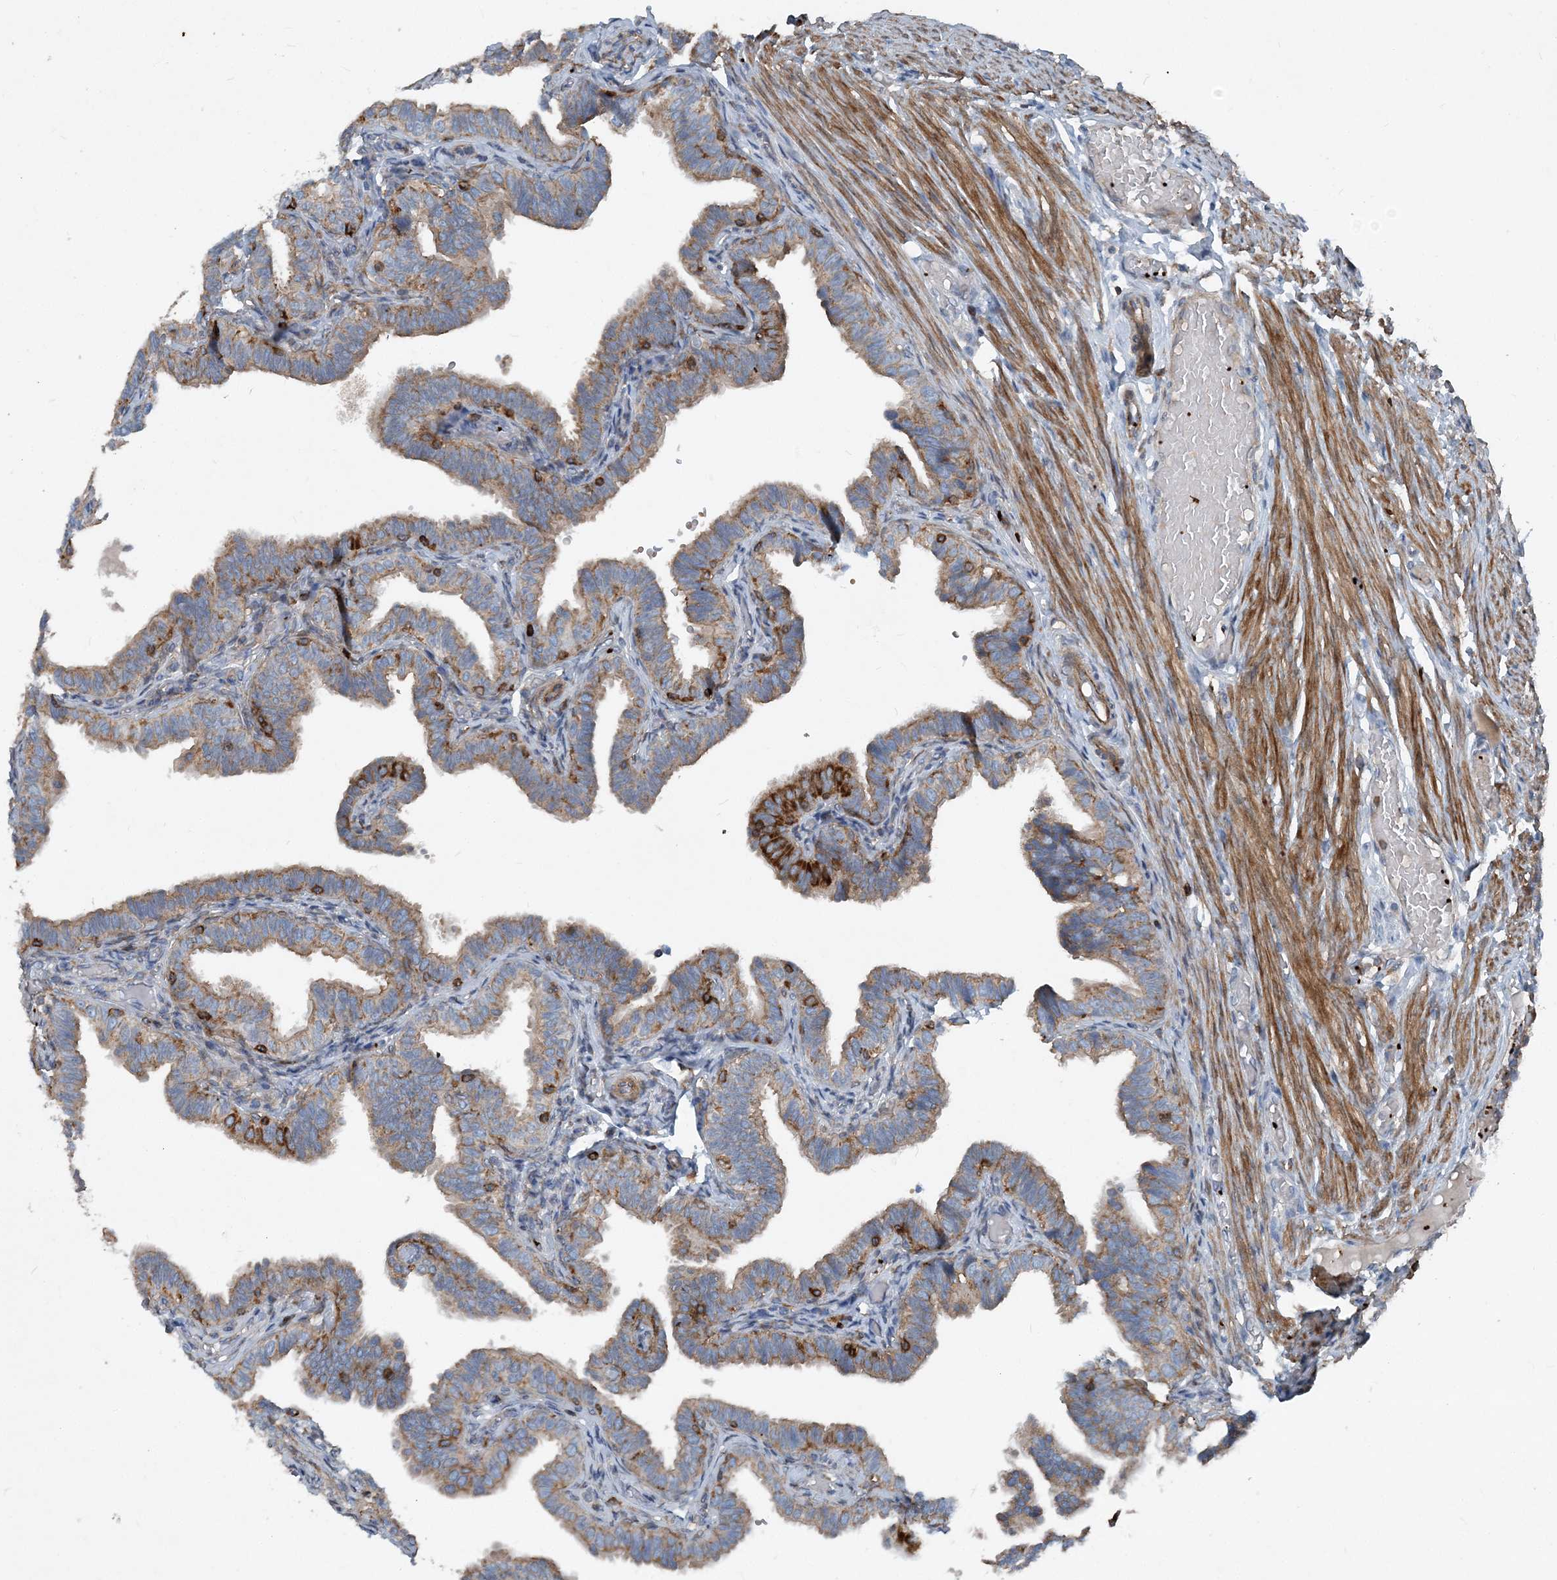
{"staining": {"intensity": "moderate", "quantity": ">75%", "location": "cytoplasmic/membranous"}, "tissue": "fallopian tube", "cell_type": "Glandular cells", "image_type": "normal", "snomed": [{"axis": "morphology", "description": "Normal tissue, NOS"}, {"axis": "topography", "description": "Fallopian tube"}], "caption": "Benign fallopian tube exhibits moderate cytoplasmic/membranous expression in about >75% of glandular cells The staining is performed using DAB brown chromogen to label protein expression. The nuclei are counter-stained blue using hematoxylin..", "gene": "DGUOK", "patient": {"sex": "female", "age": 39}}